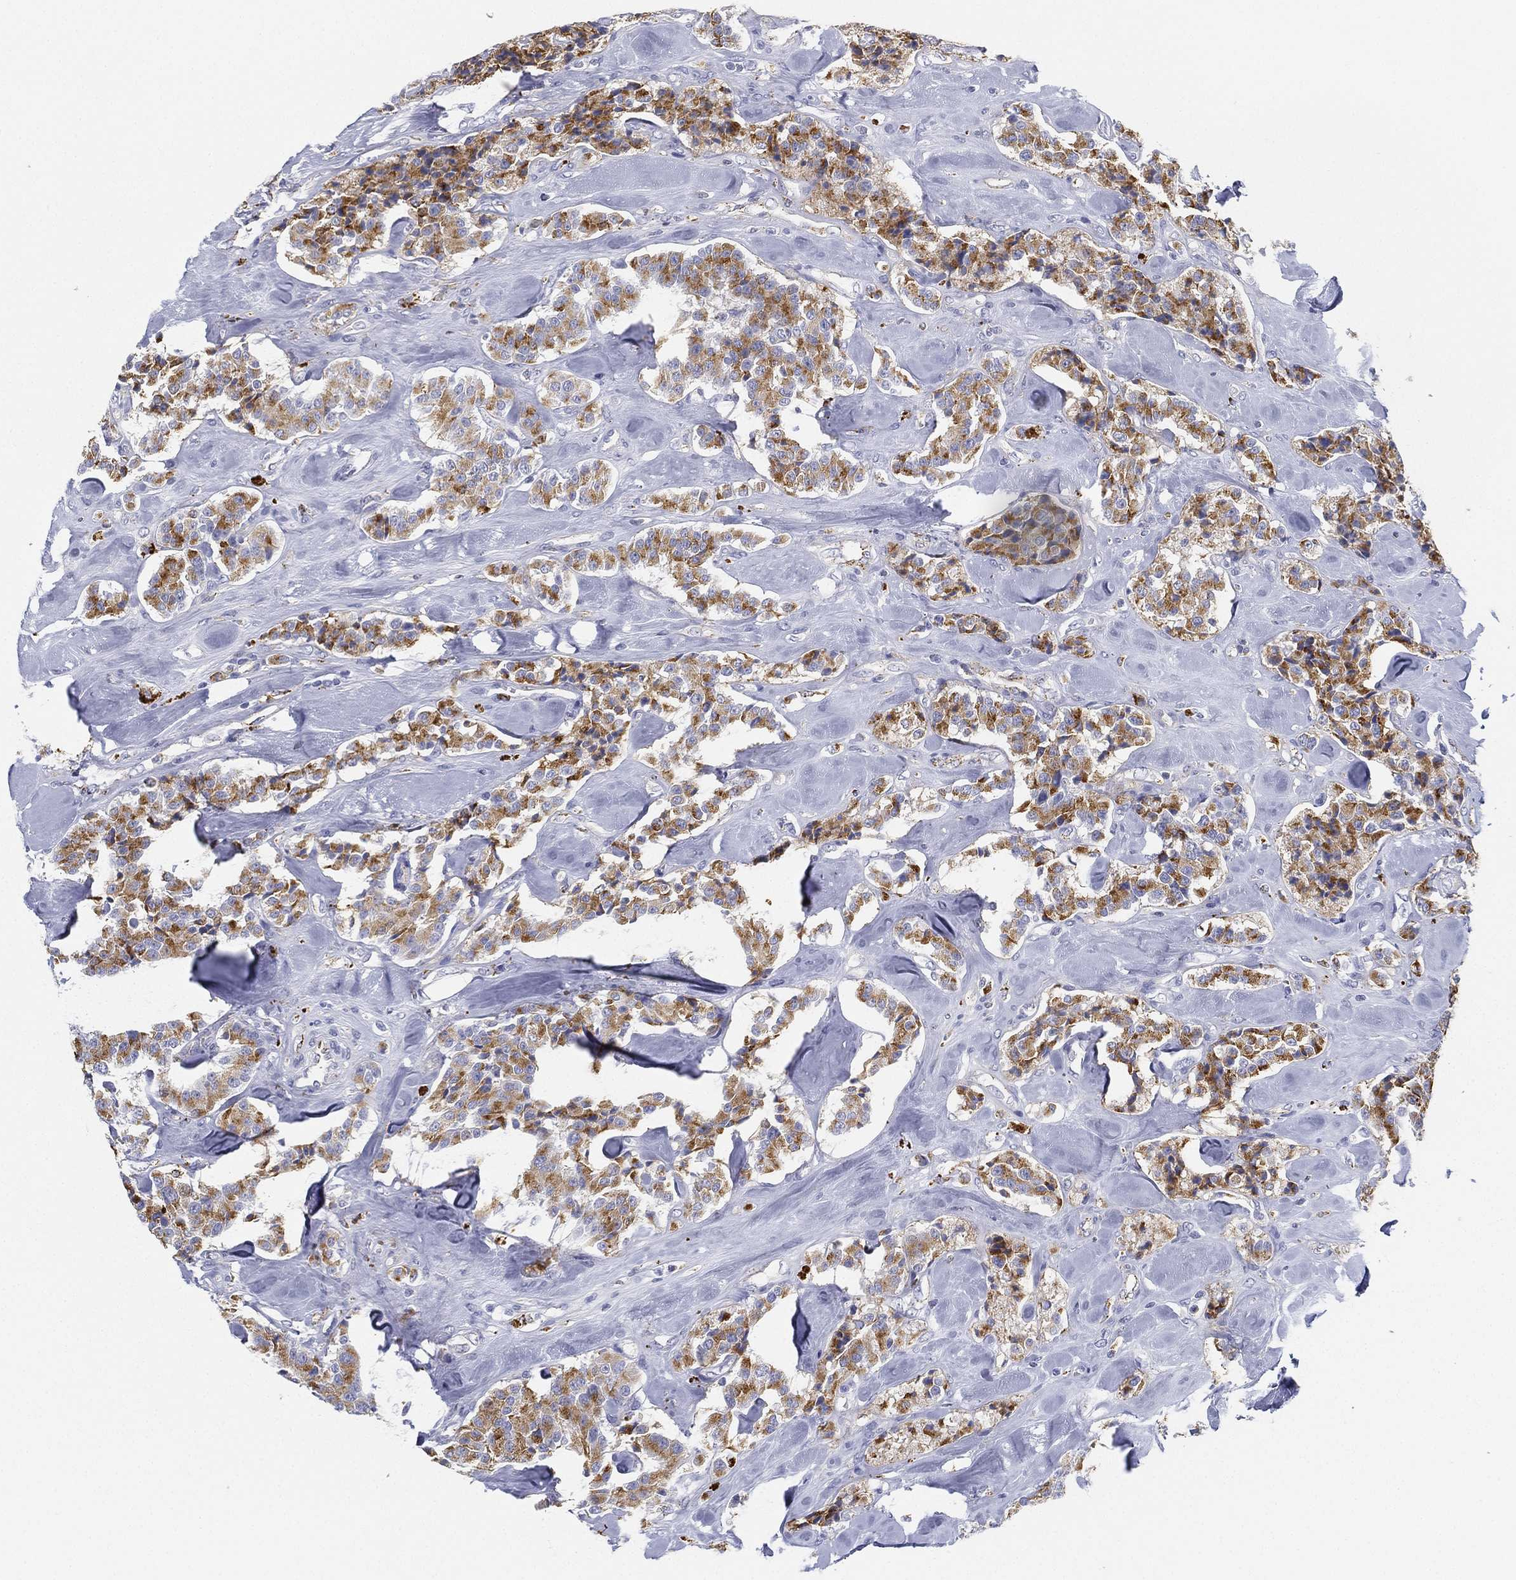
{"staining": {"intensity": "strong", "quantity": ">75%", "location": "cytoplasmic/membranous"}, "tissue": "carcinoid", "cell_type": "Tumor cells", "image_type": "cancer", "snomed": [{"axis": "morphology", "description": "Carcinoid, malignant, NOS"}, {"axis": "topography", "description": "Pancreas"}], "caption": "Protein expression analysis of human carcinoid reveals strong cytoplasmic/membranous positivity in about >75% of tumor cells.", "gene": "NPC2", "patient": {"sex": "male", "age": 41}}